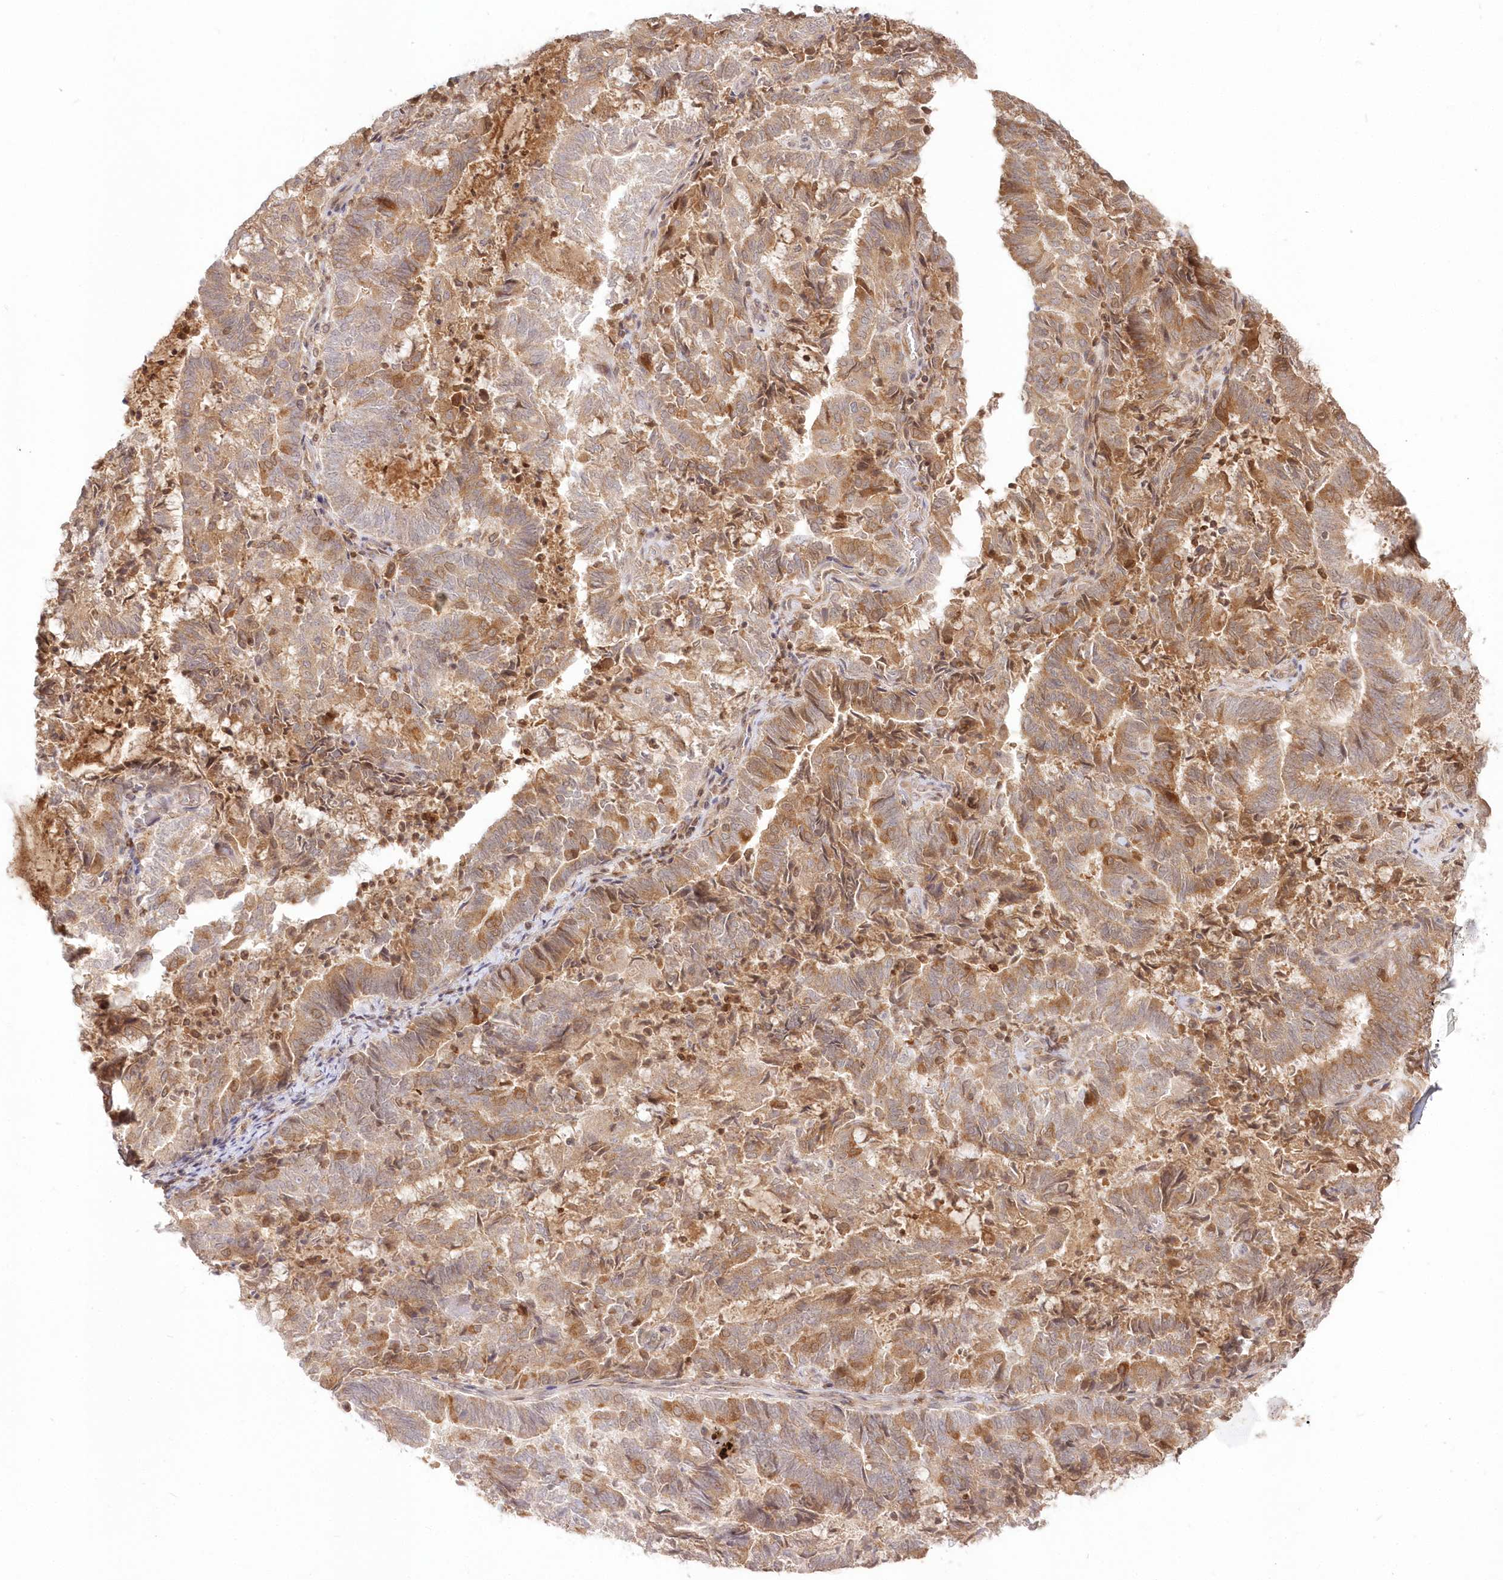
{"staining": {"intensity": "moderate", "quantity": ">75%", "location": "cytoplasmic/membranous"}, "tissue": "endometrial cancer", "cell_type": "Tumor cells", "image_type": "cancer", "snomed": [{"axis": "morphology", "description": "Adenocarcinoma, NOS"}, {"axis": "topography", "description": "Endometrium"}], "caption": "DAB (3,3'-diaminobenzidine) immunohistochemical staining of human endometrial adenocarcinoma exhibits moderate cytoplasmic/membranous protein positivity in about >75% of tumor cells.", "gene": "MTMR3", "patient": {"sex": "female", "age": 80}}